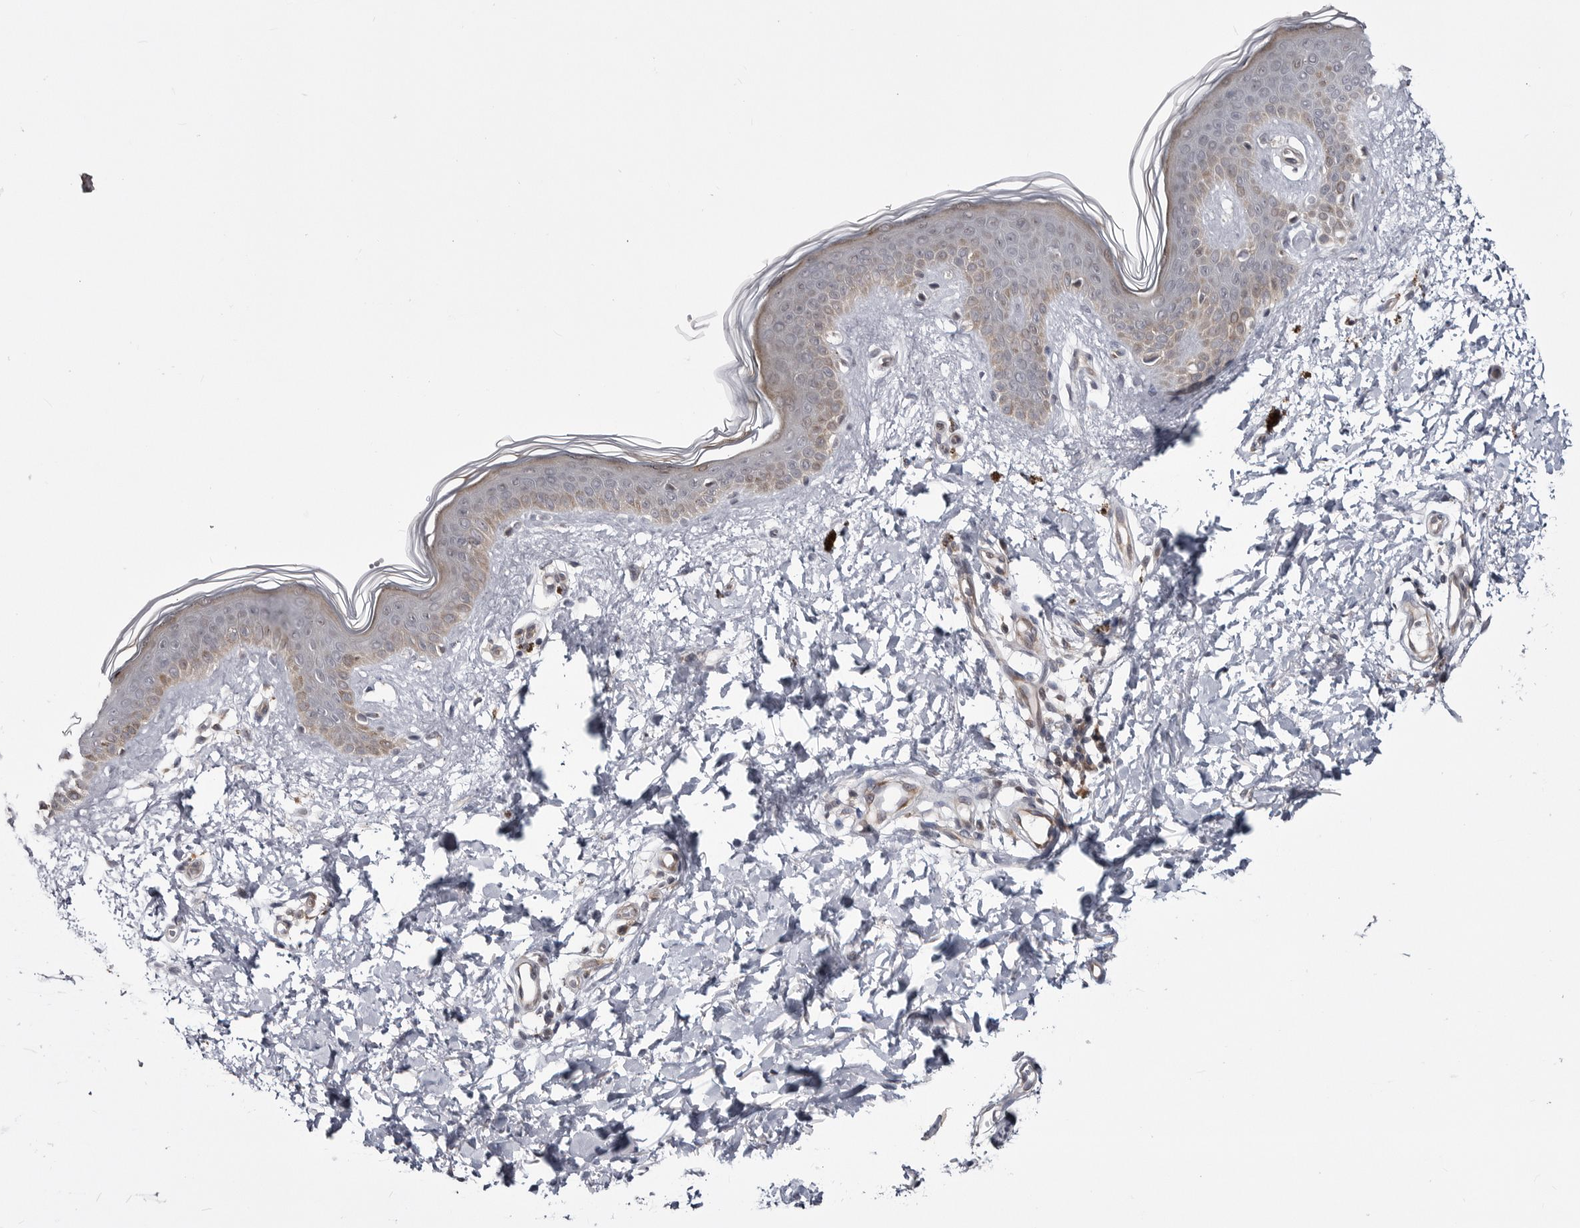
{"staining": {"intensity": "negative", "quantity": "none", "location": "none"}, "tissue": "skin", "cell_type": "Fibroblasts", "image_type": "normal", "snomed": [{"axis": "morphology", "description": "Normal tissue, NOS"}, {"axis": "topography", "description": "Skin"}], "caption": "Immunohistochemistry of unremarkable human skin reveals no staining in fibroblasts. Nuclei are stained in blue.", "gene": "CCDC18", "patient": {"sex": "female", "age": 46}}